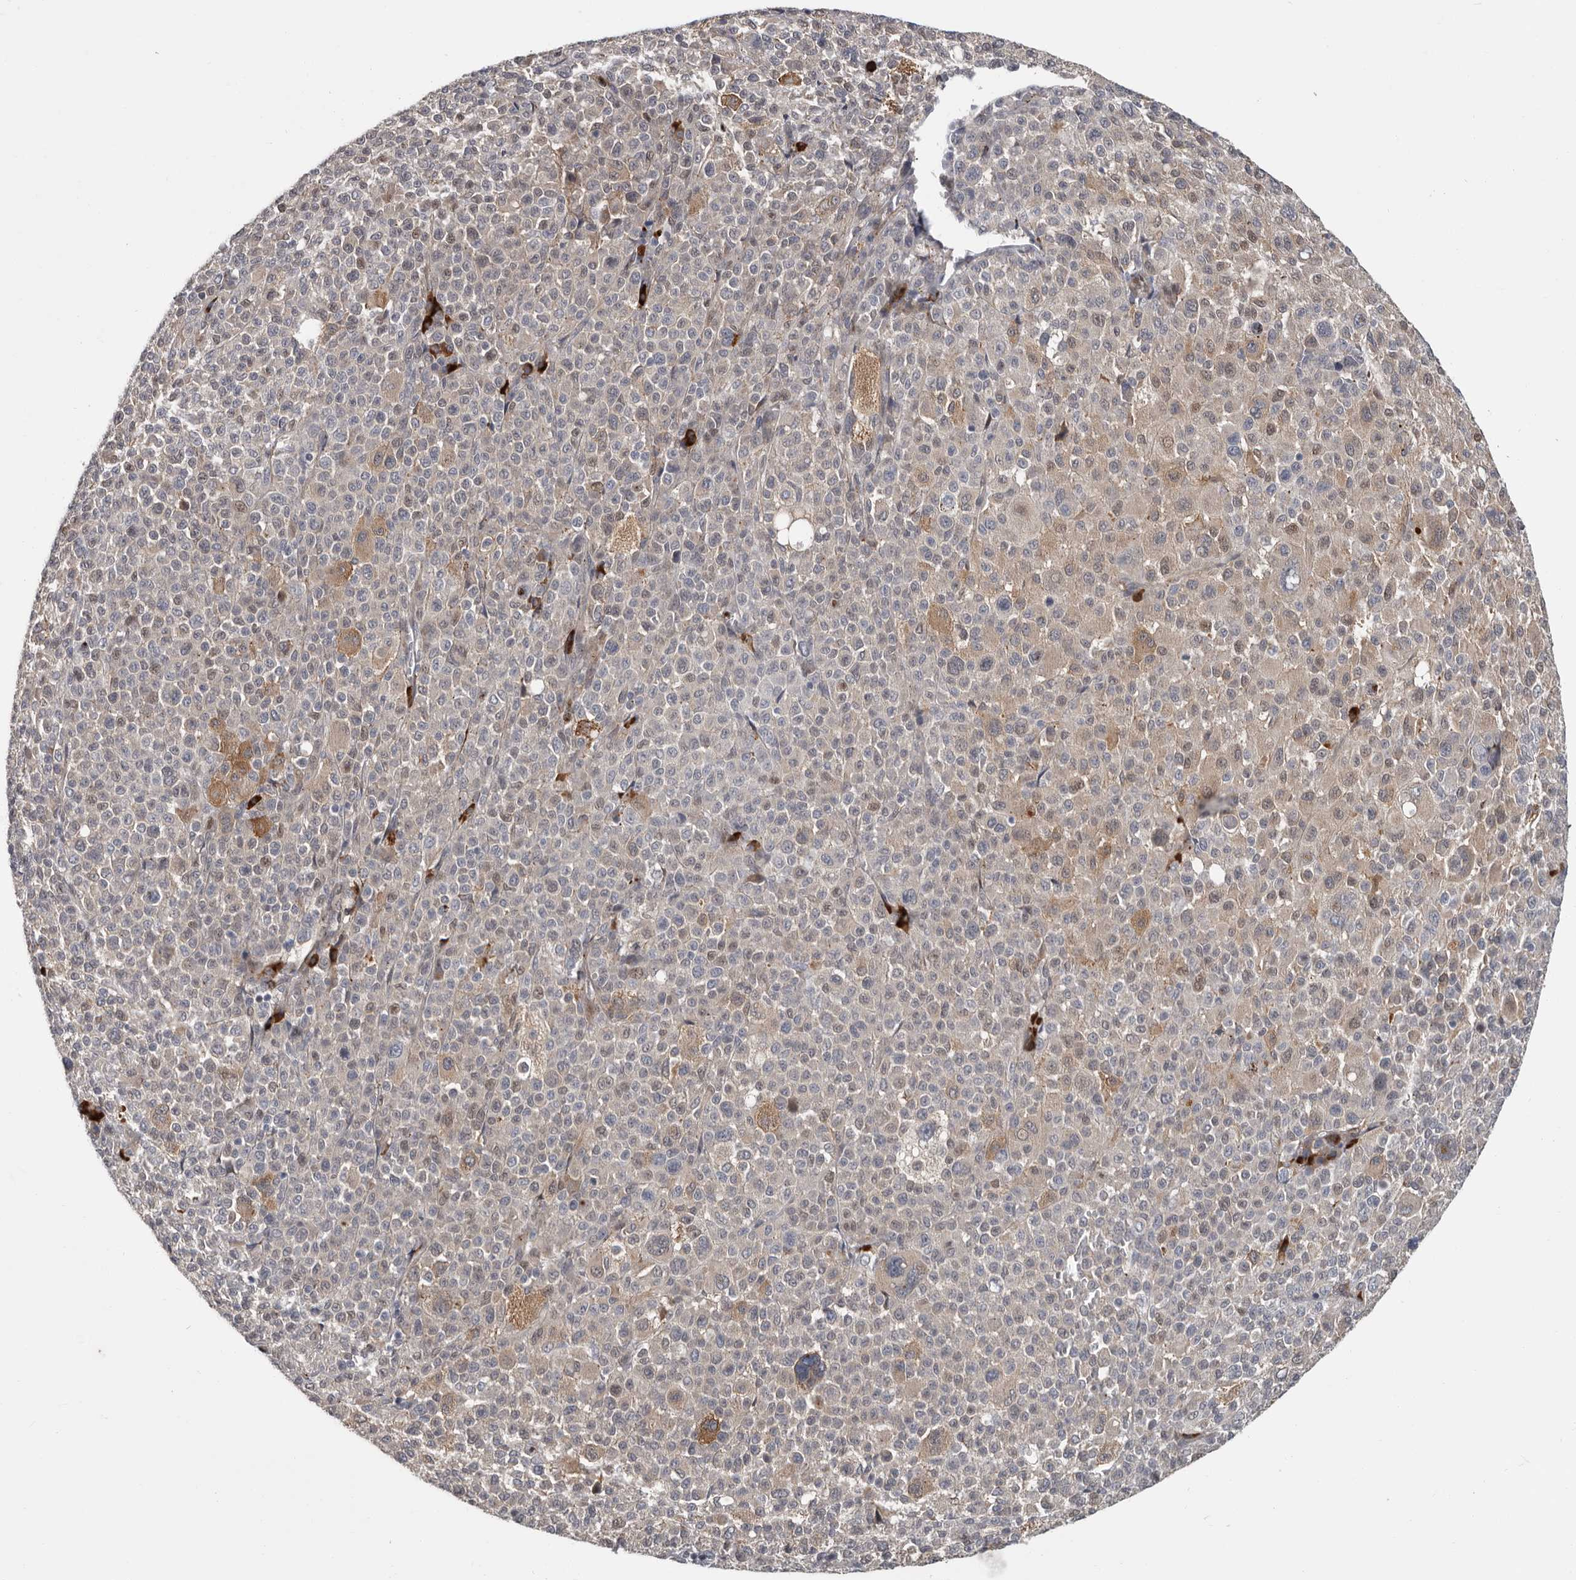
{"staining": {"intensity": "moderate", "quantity": "<25%", "location": "cytoplasmic/membranous"}, "tissue": "melanoma", "cell_type": "Tumor cells", "image_type": "cancer", "snomed": [{"axis": "morphology", "description": "Malignant melanoma, Metastatic site"}, {"axis": "topography", "description": "Skin"}], "caption": "IHC staining of melanoma, which displays low levels of moderate cytoplasmic/membranous positivity in about <25% of tumor cells indicating moderate cytoplasmic/membranous protein positivity. The staining was performed using DAB (brown) for protein detection and nuclei were counterstained in hematoxylin (blue).", "gene": "ATXN3L", "patient": {"sex": "female", "age": 74}}